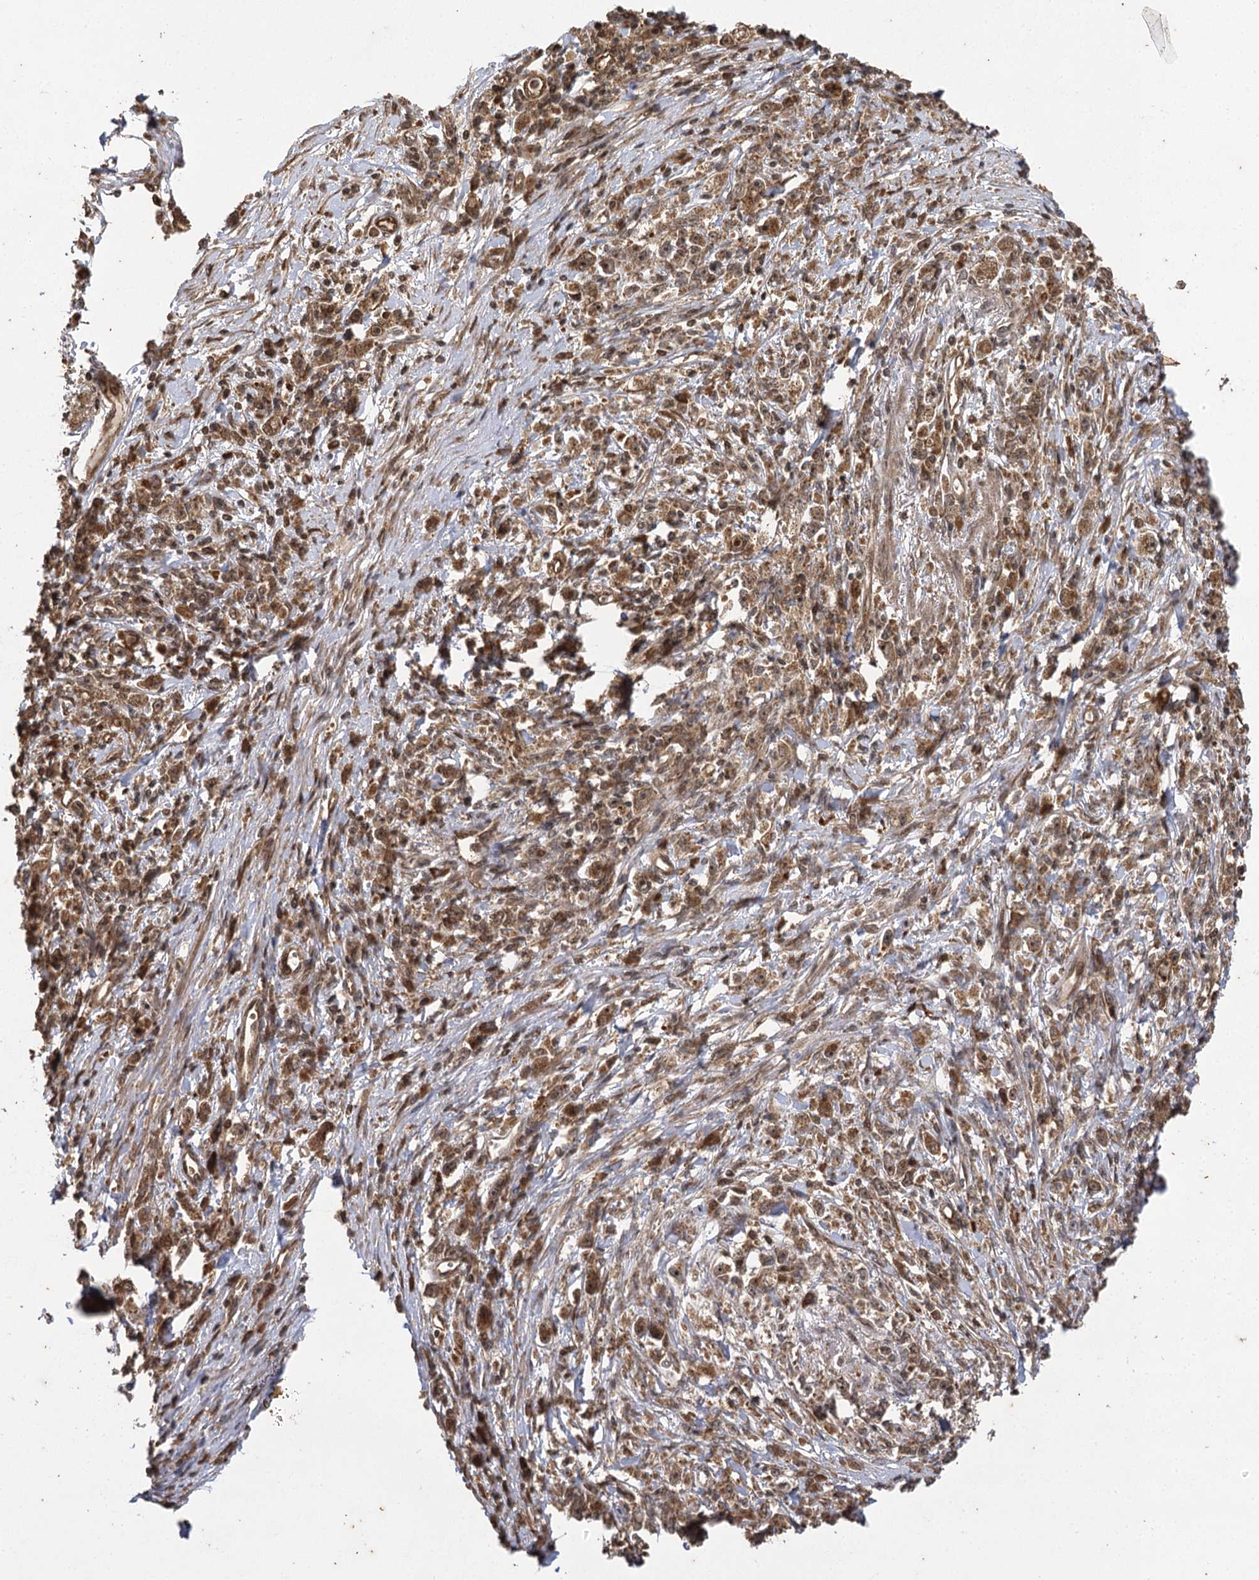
{"staining": {"intensity": "moderate", "quantity": ">75%", "location": "cytoplasmic/membranous,nuclear"}, "tissue": "stomach cancer", "cell_type": "Tumor cells", "image_type": "cancer", "snomed": [{"axis": "morphology", "description": "Adenocarcinoma, NOS"}, {"axis": "topography", "description": "Stomach"}], "caption": "There is medium levels of moderate cytoplasmic/membranous and nuclear expression in tumor cells of stomach adenocarcinoma, as demonstrated by immunohistochemical staining (brown color).", "gene": "IL11RA", "patient": {"sex": "female", "age": 59}}